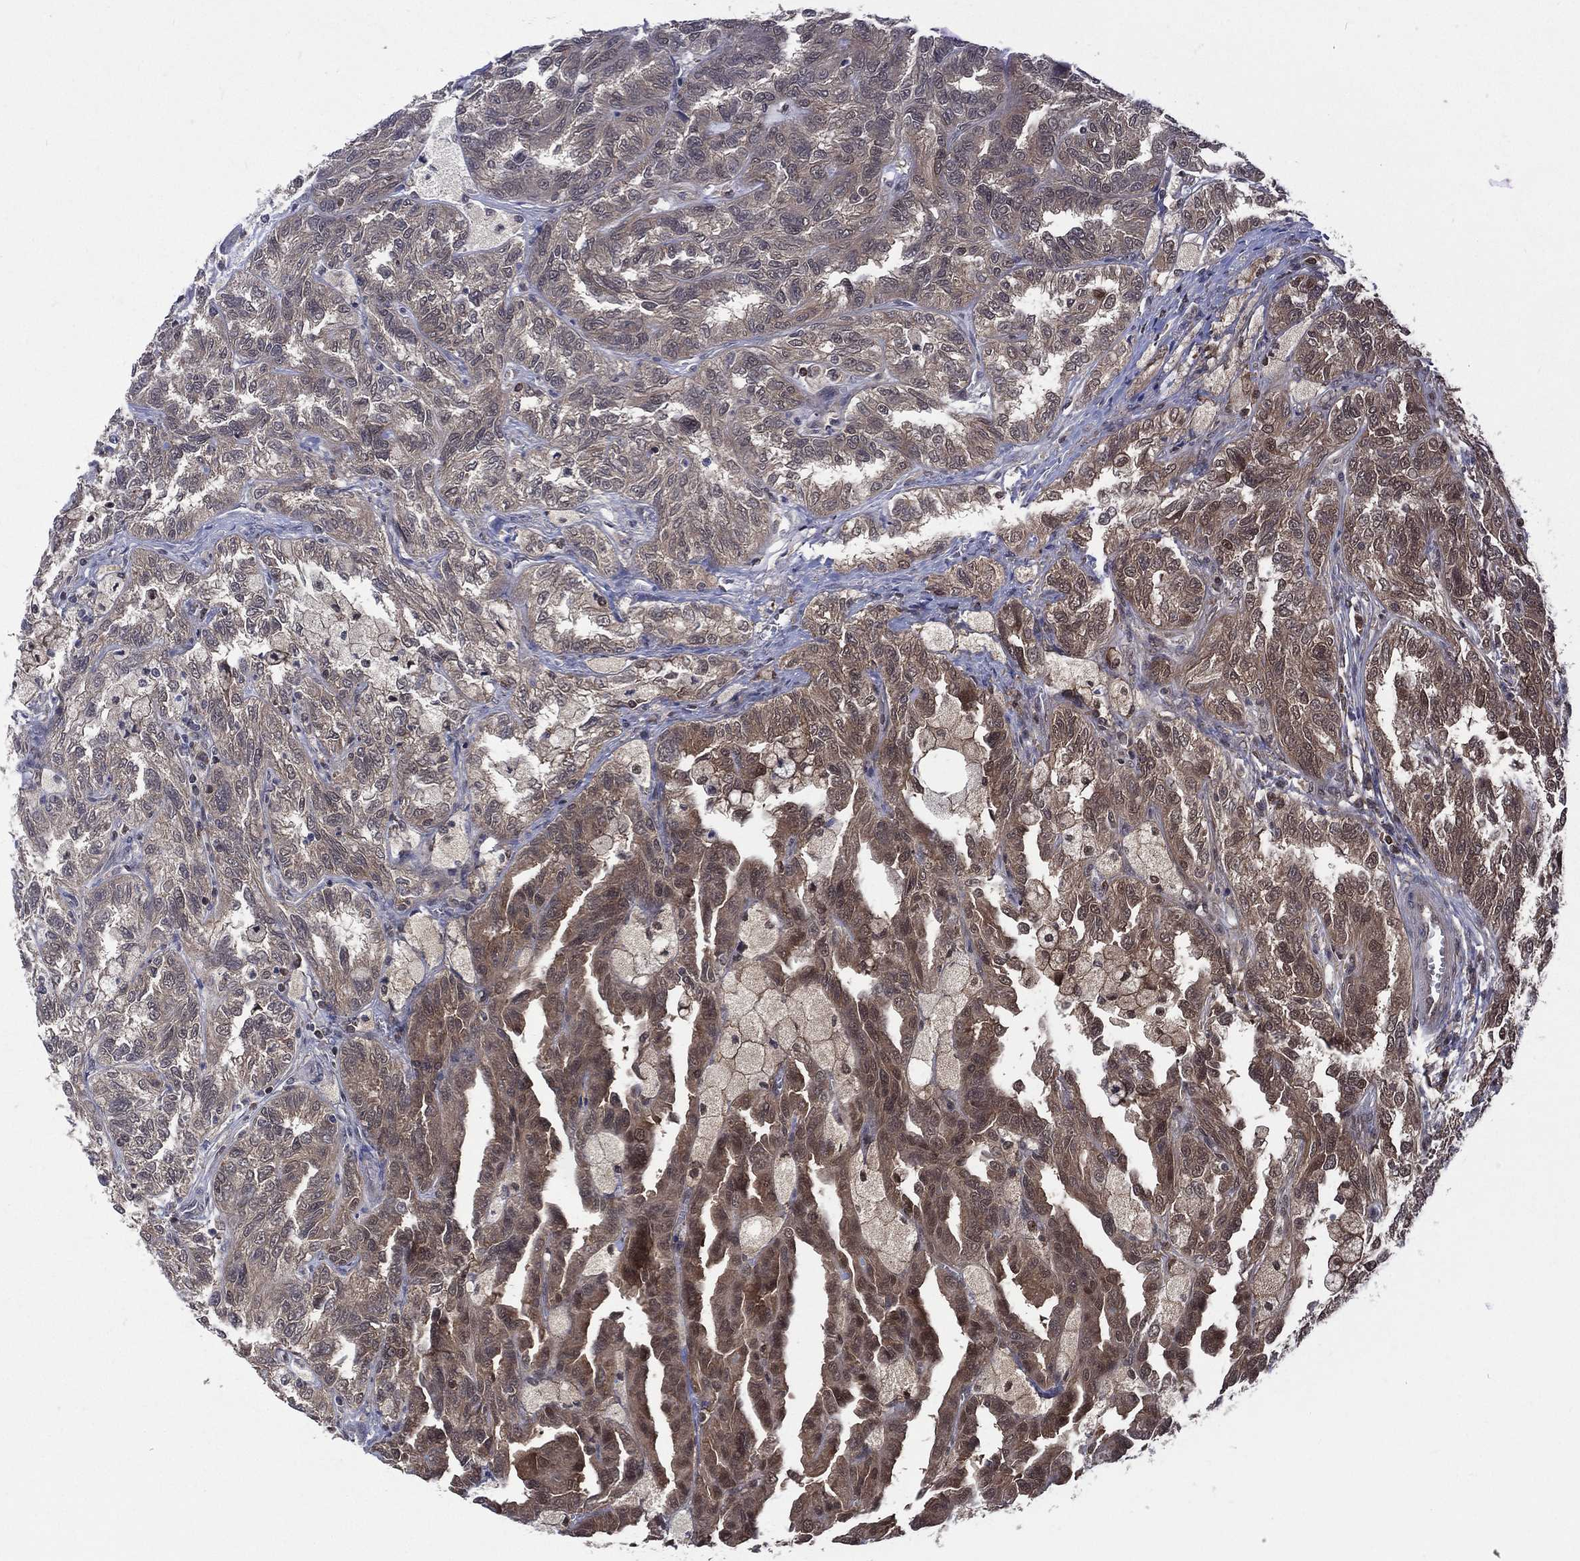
{"staining": {"intensity": "moderate", "quantity": "25%-75%", "location": "cytoplasmic/membranous"}, "tissue": "renal cancer", "cell_type": "Tumor cells", "image_type": "cancer", "snomed": [{"axis": "morphology", "description": "Adenocarcinoma, NOS"}, {"axis": "topography", "description": "Kidney"}], "caption": "A medium amount of moderate cytoplasmic/membranous positivity is appreciated in about 25%-75% of tumor cells in adenocarcinoma (renal) tissue.", "gene": "MTAP", "patient": {"sex": "male", "age": 79}}